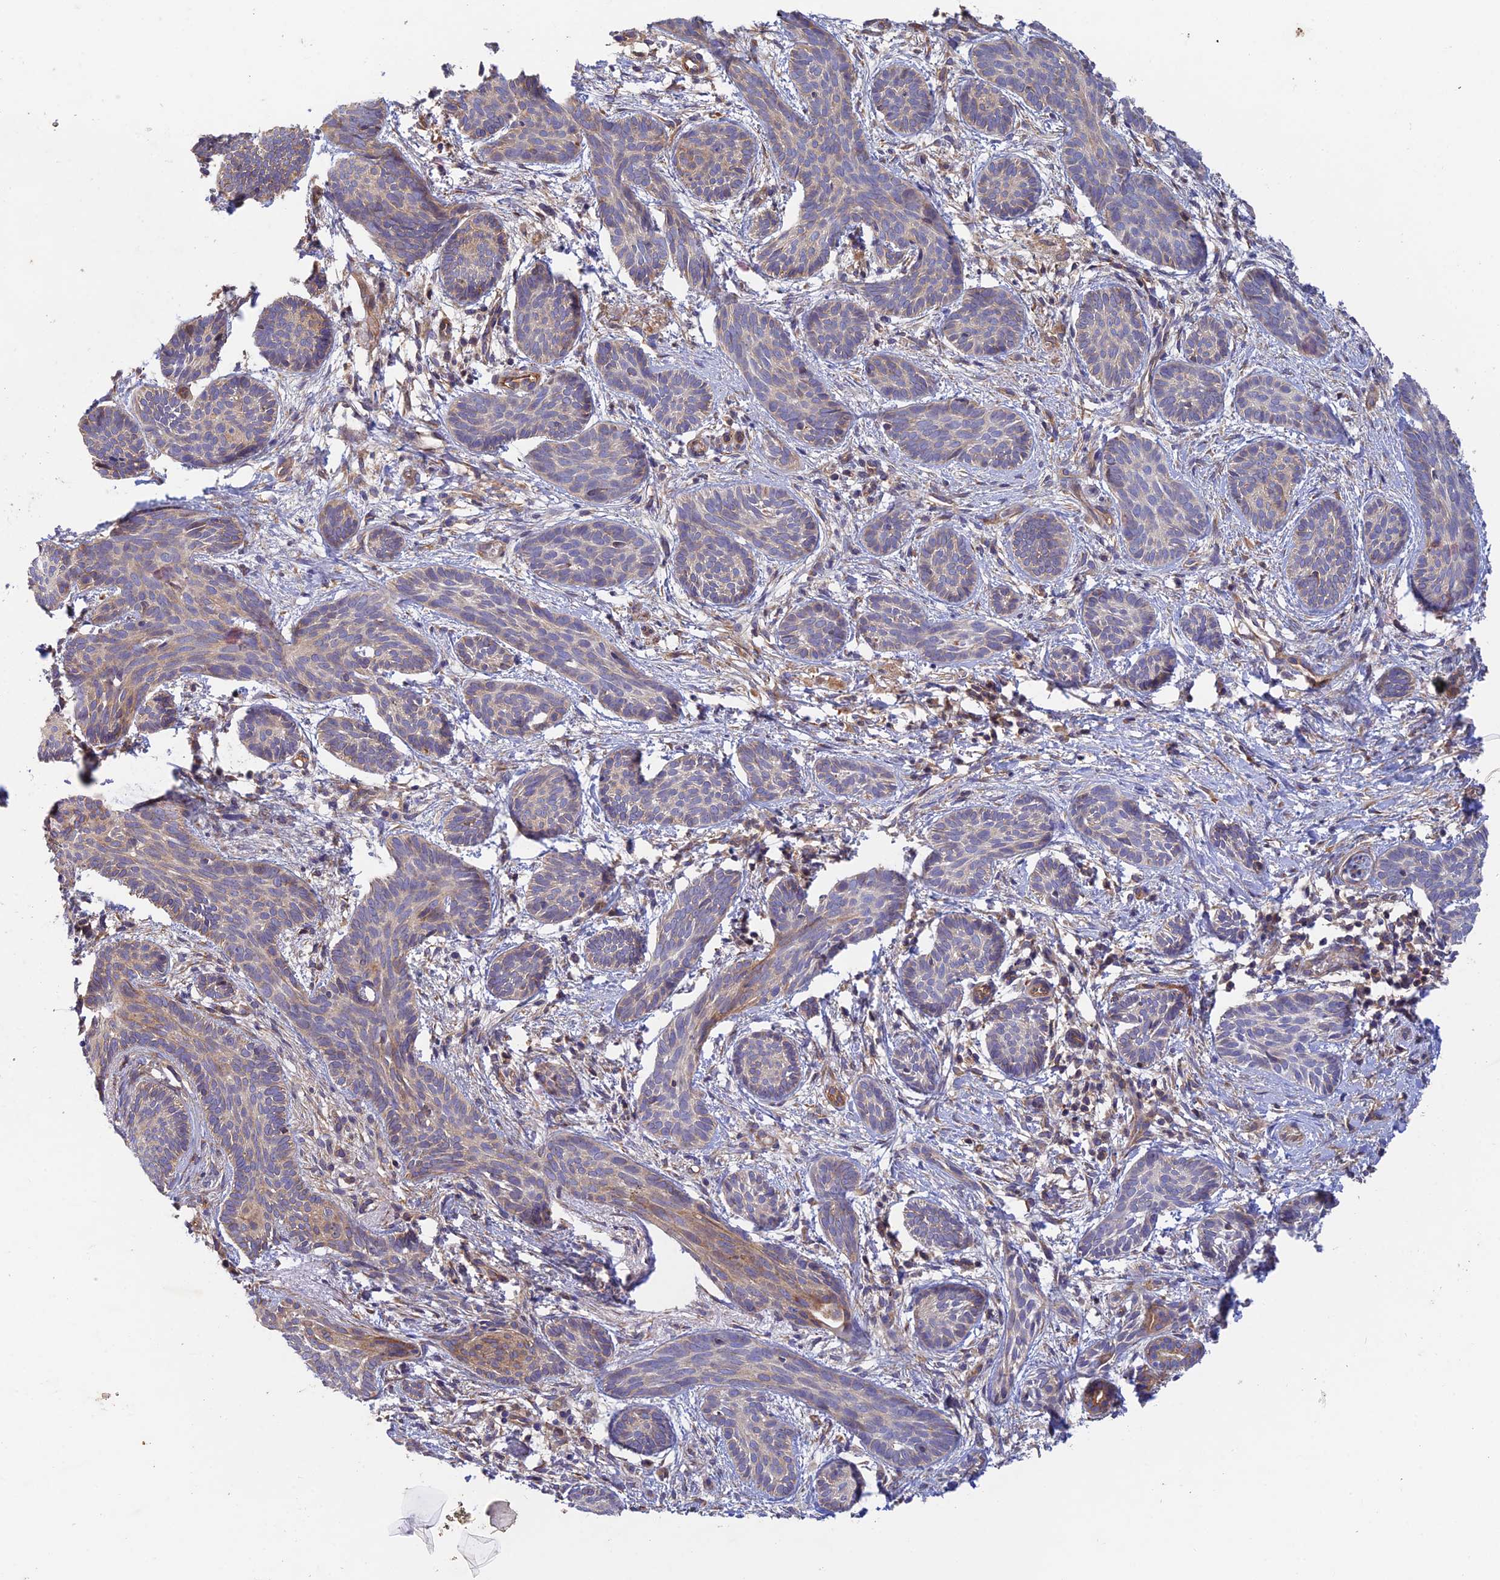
{"staining": {"intensity": "weak", "quantity": "<25%", "location": "cytoplasmic/membranous"}, "tissue": "skin cancer", "cell_type": "Tumor cells", "image_type": "cancer", "snomed": [{"axis": "morphology", "description": "Basal cell carcinoma"}, {"axis": "topography", "description": "Skin"}], "caption": "DAB (3,3'-diaminobenzidine) immunohistochemical staining of skin cancer (basal cell carcinoma) shows no significant staining in tumor cells.", "gene": "MYO9A", "patient": {"sex": "female", "age": 81}}